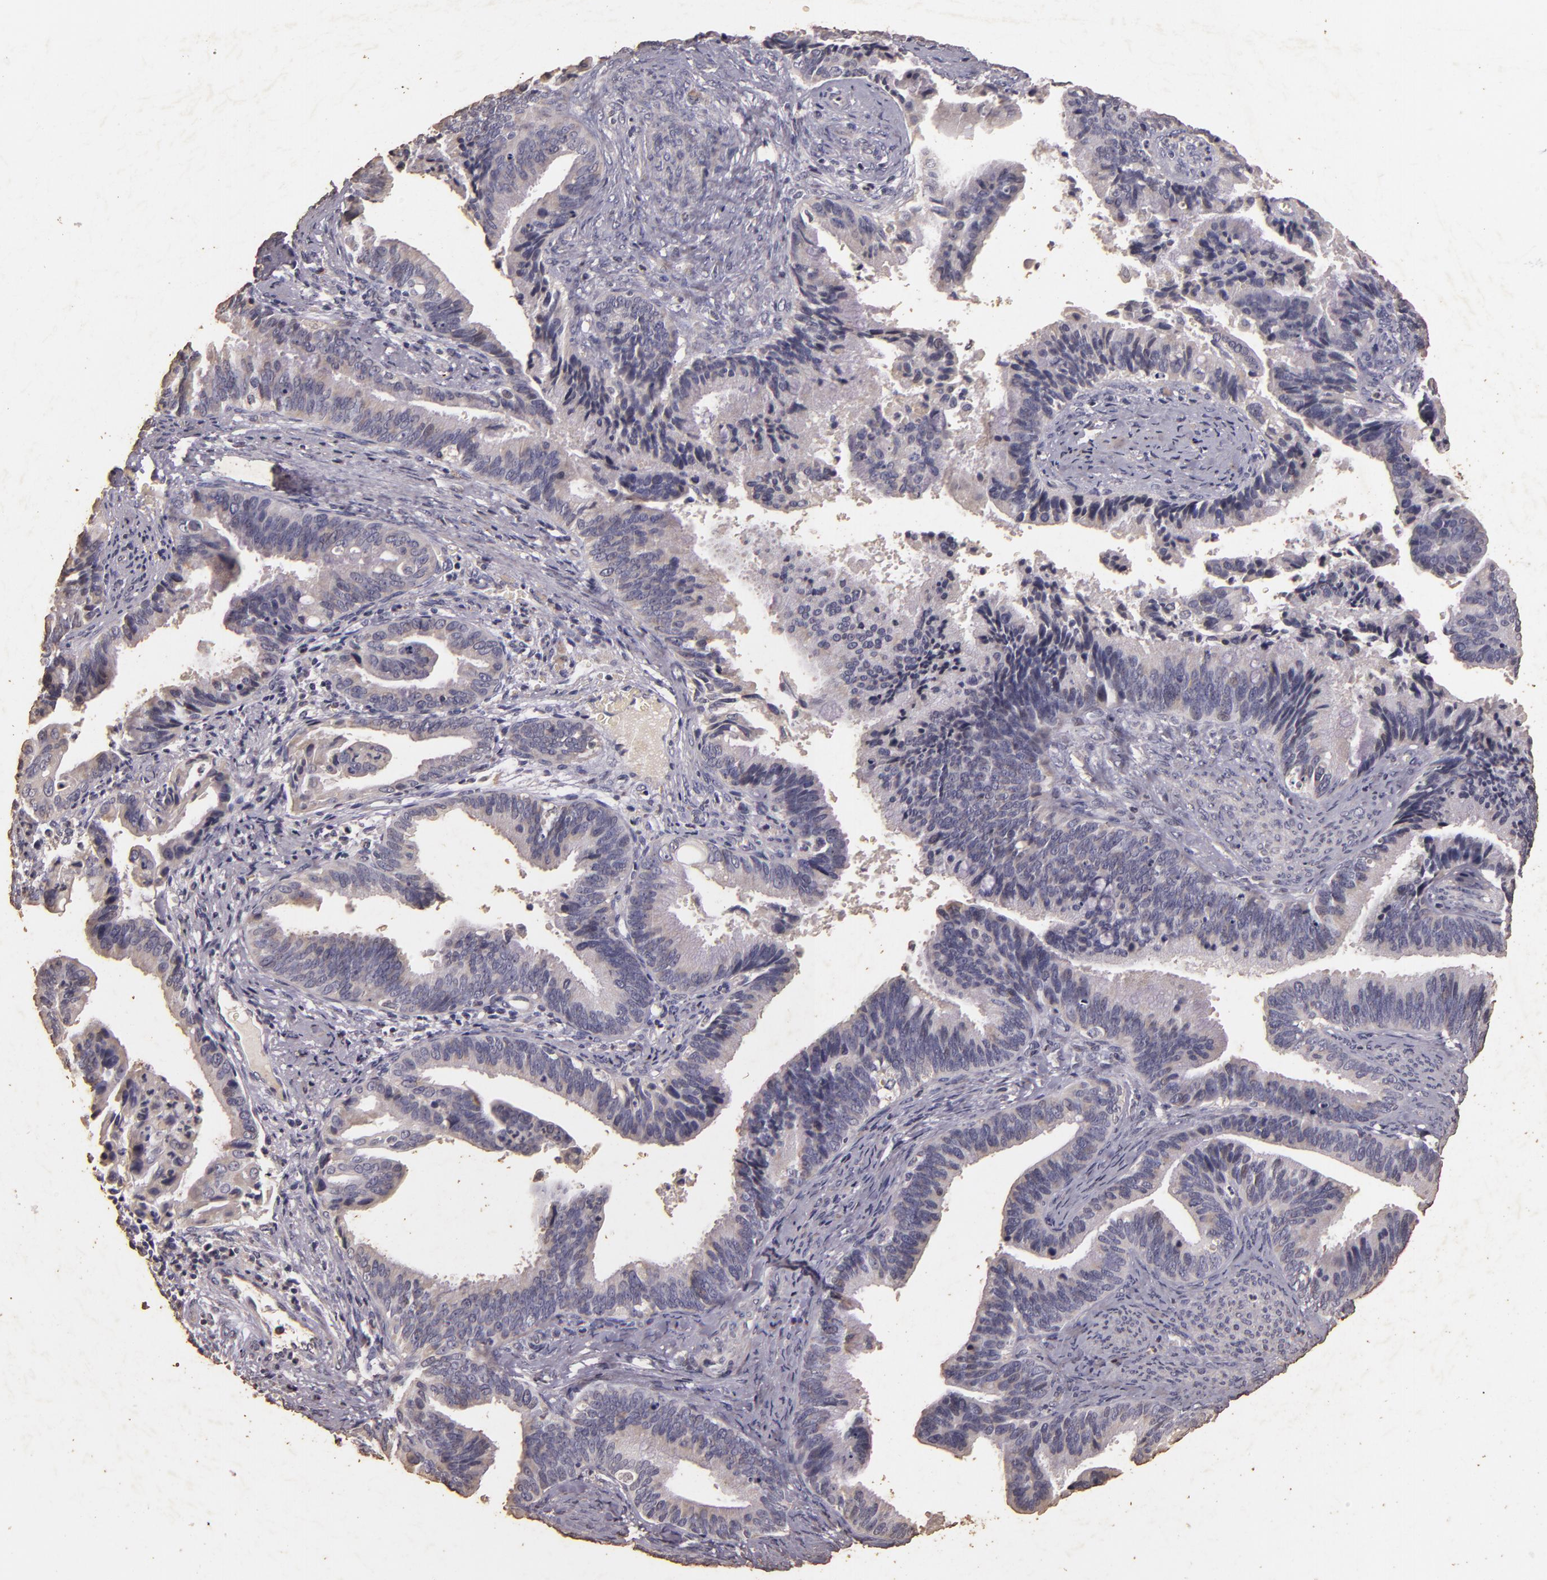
{"staining": {"intensity": "negative", "quantity": "none", "location": "none"}, "tissue": "cervical cancer", "cell_type": "Tumor cells", "image_type": "cancer", "snomed": [{"axis": "morphology", "description": "Adenocarcinoma, NOS"}, {"axis": "topography", "description": "Cervix"}], "caption": "The IHC histopathology image has no significant staining in tumor cells of cervical cancer tissue. (Brightfield microscopy of DAB immunohistochemistry at high magnification).", "gene": "BCL2L13", "patient": {"sex": "female", "age": 47}}